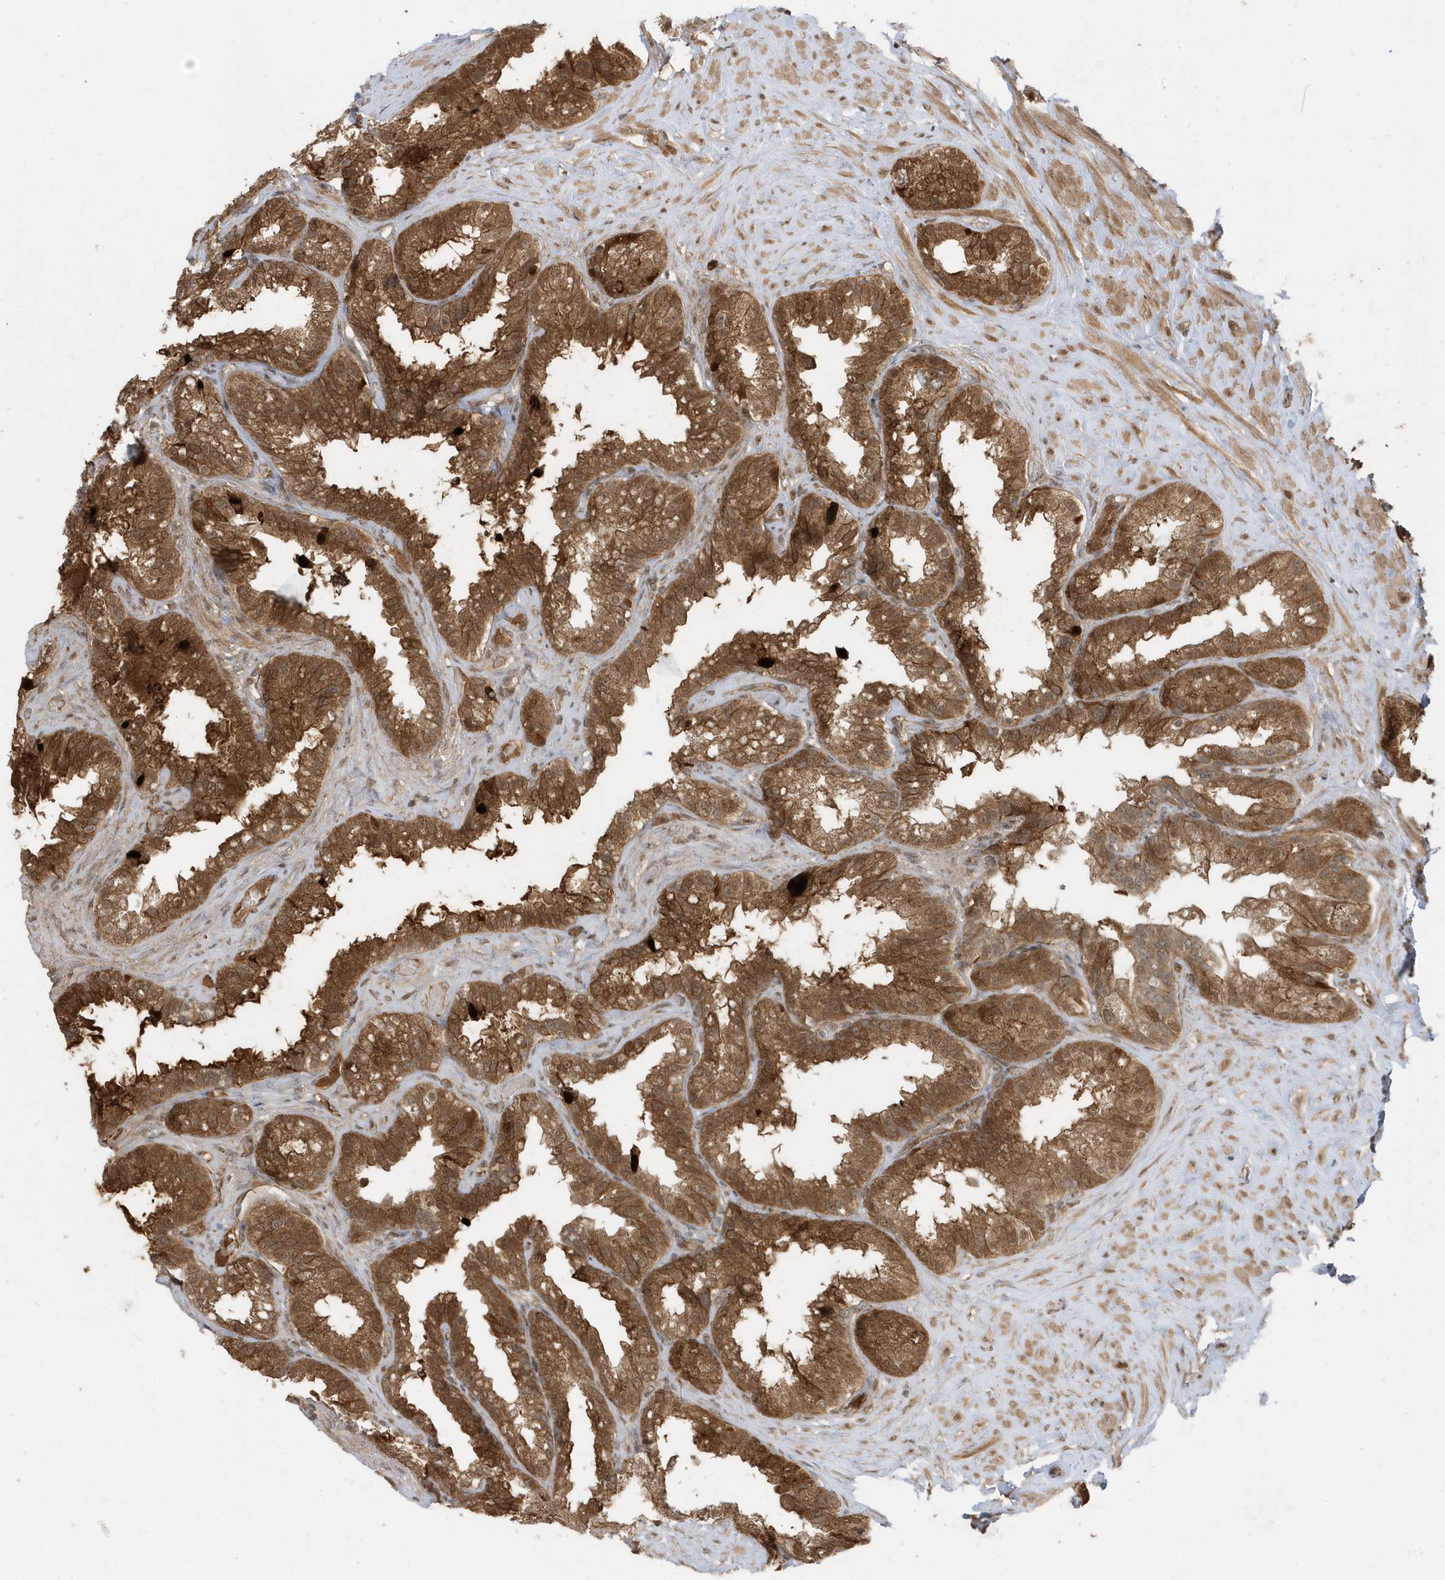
{"staining": {"intensity": "moderate", "quantity": ">75%", "location": "cytoplasmic/membranous,nuclear"}, "tissue": "seminal vesicle", "cell_type": "Glandular cells", "image_type": "normal", "snomed": [{"axis": "morphology", "description": "Normal tissue, NOS"}, {"axis": "topography", "description": "Seminal veicle"}], "caption": "This is a photomicrograph of immunohistochemistry staining of normal seminal vesicle, which shows moderate expression in the cytoplasmic/membranous,nuclear of glandular cells.", "gene": "USP53", "patient": {"sex": "male", "age": 80}}